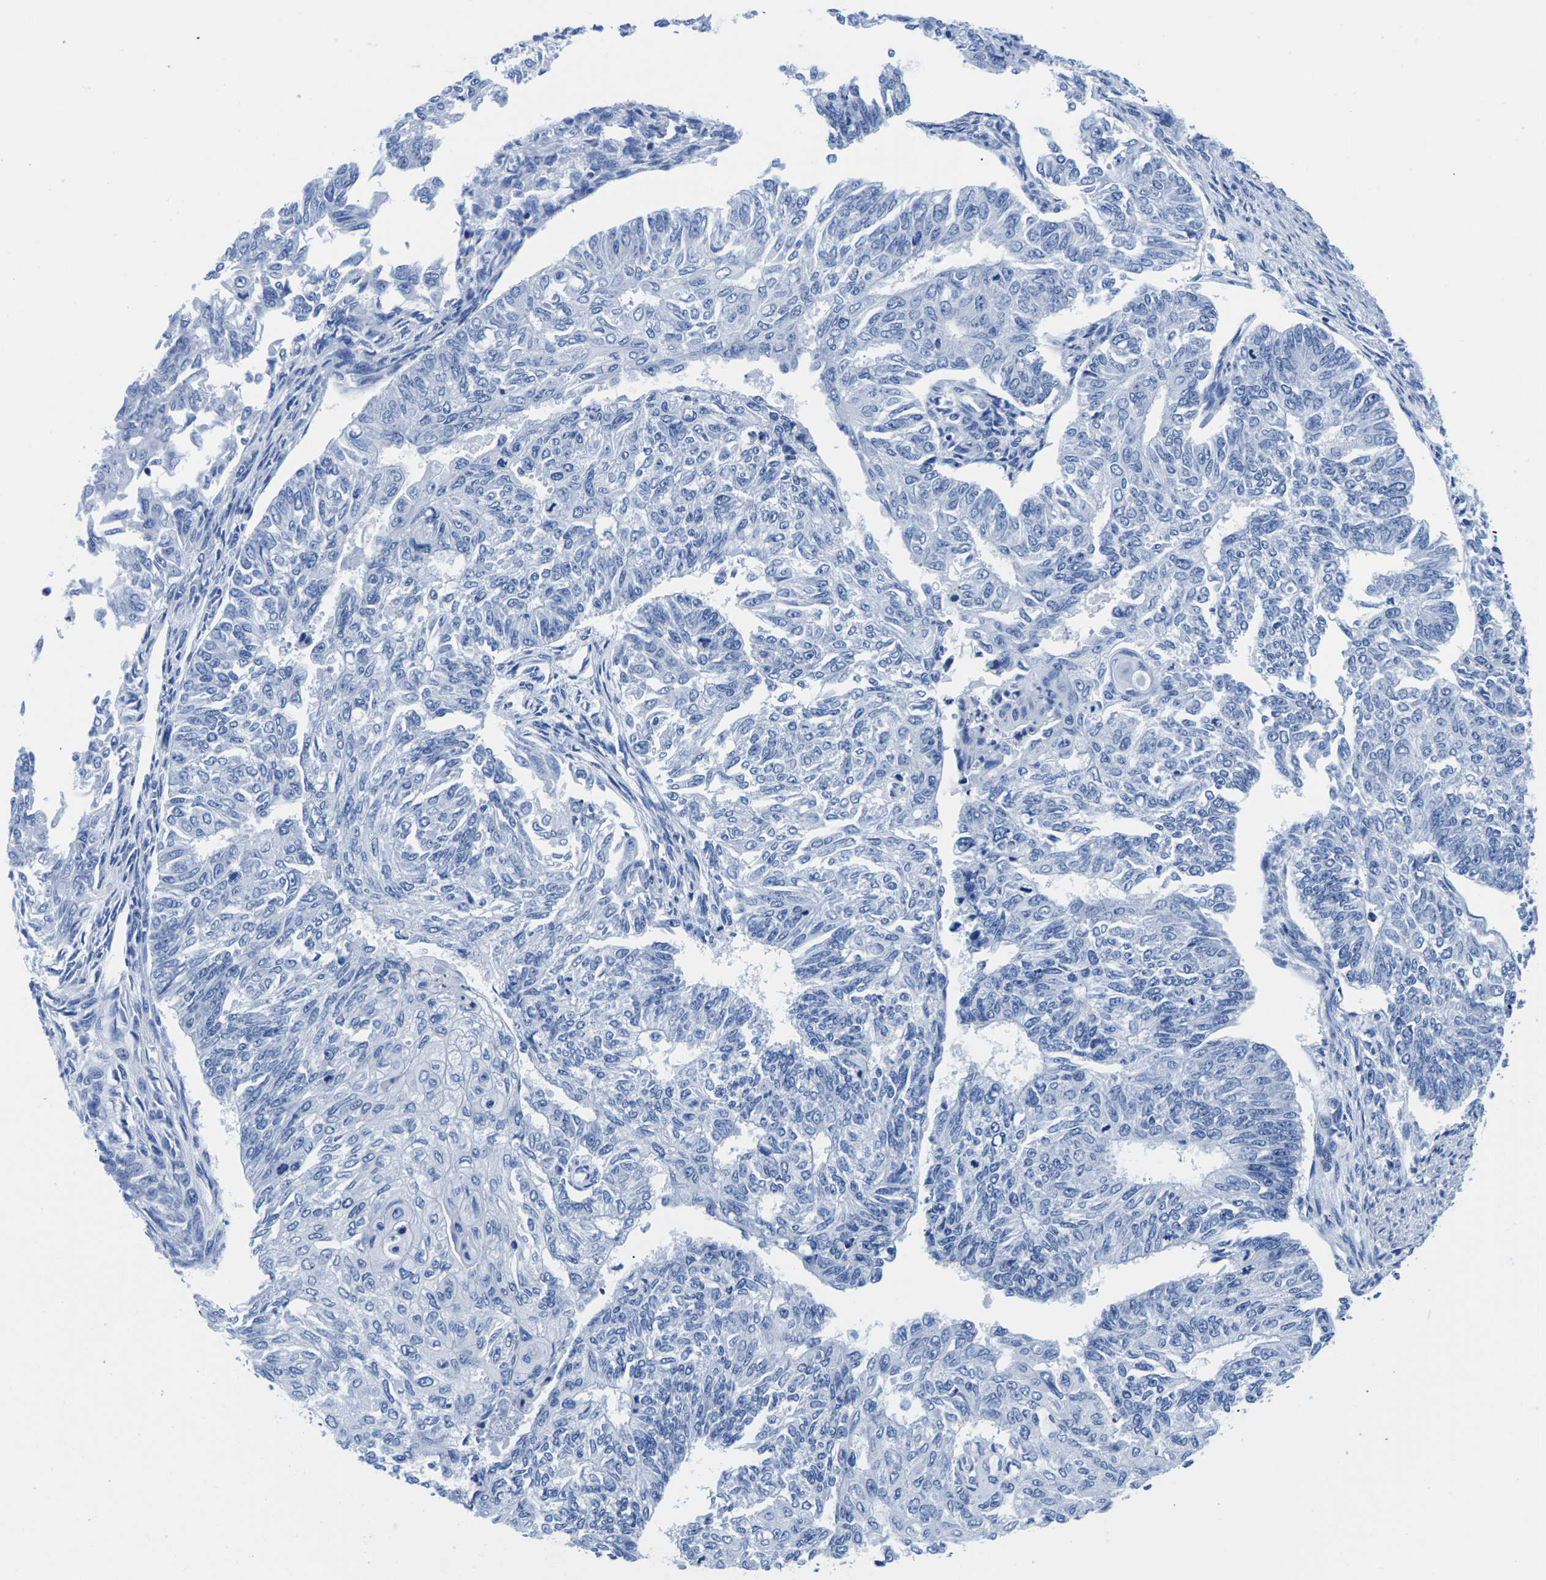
{"staining": {"intensity": "negative", "quantity": "none", "location": "none"}, "tissue": "endometrial cancer", "cell_type": "Tumor cells", "image_type": "cancer", "snomed": [{"axis": "morphology", "description": "Adenocarcinoma, NOS"}, {"axis": "topography", "description": "Endometrium"}], "caption": "An immunohistochemistry (IHC) image of adenocarcinoma (endometrial) is shown. There is no staining in tumor cells of adenocarcinoma (endometrial).", "gene": "CYP1A2", "patient": {"sex": "female", "age": 32}}